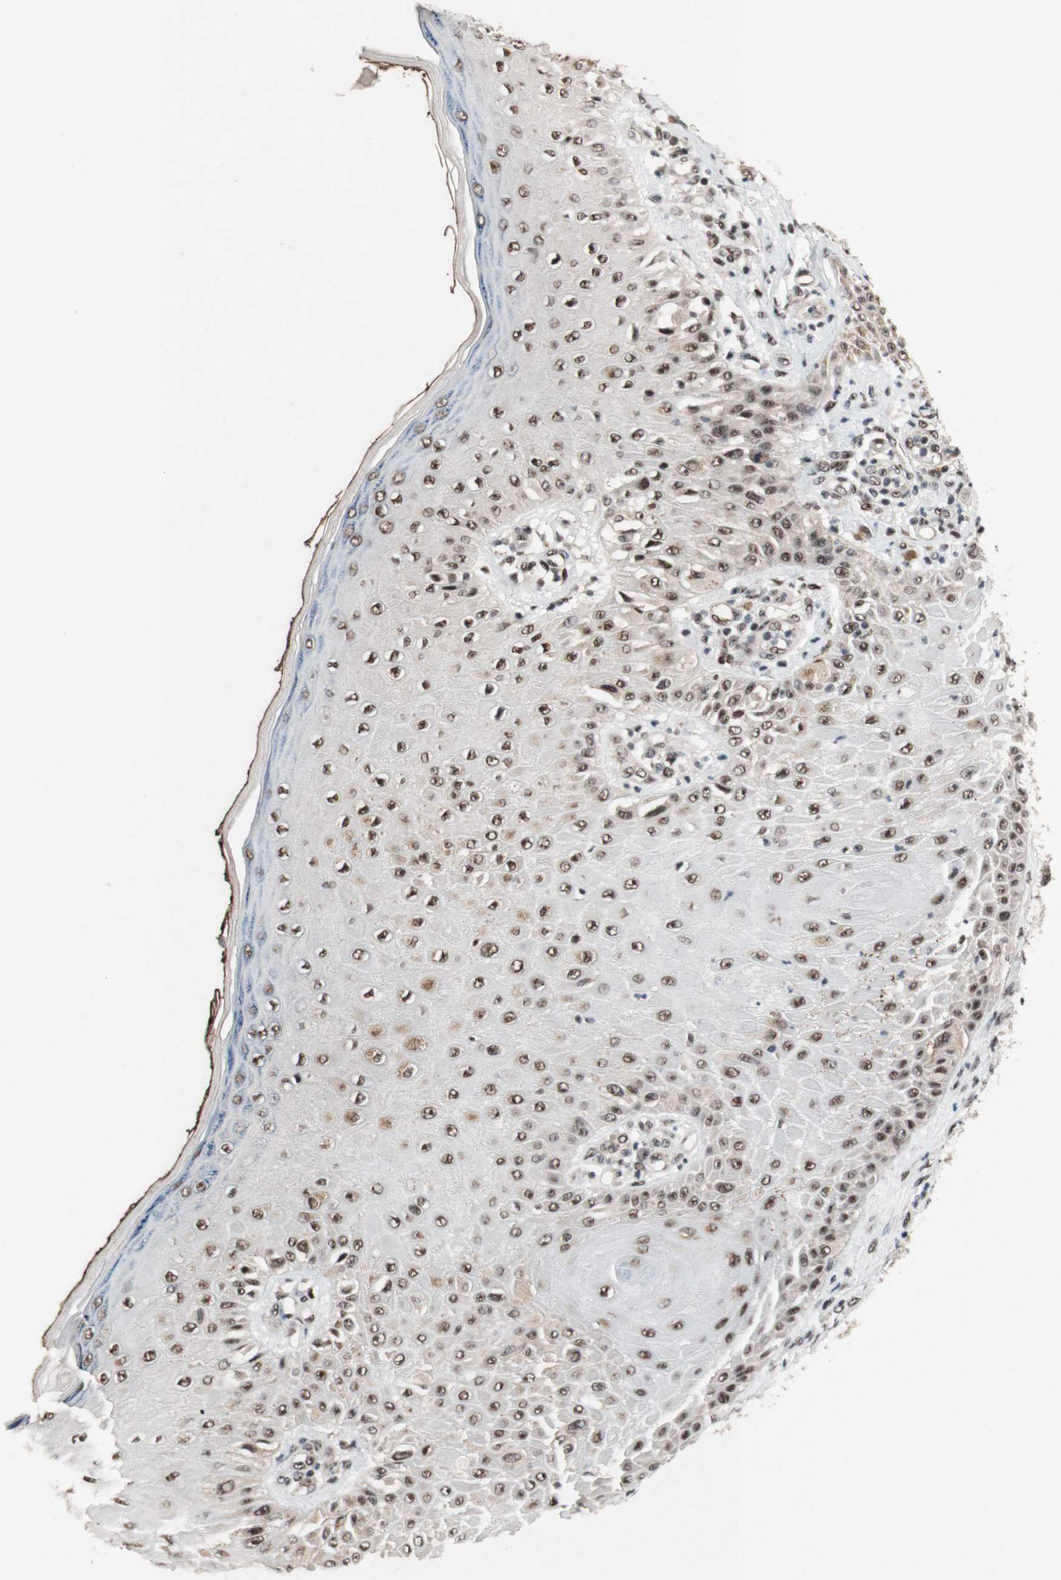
{"staining": {"intensity": "moderate", "quantity": ">75%", "location": "nuclear"}, "tissue": "melanoma", "cell_type": "Tumor cells", "image_type": "cancer", "snomed": [{"axis": "morphology", "description": "Malignant melanoma, NOS"}, {"axis": "topography", "description": "Skin"}], "caption": "A histopathology image of melanoma stained for a protein reveals moderate nuclear brown staining in tumor cells.", "gene": "TLE1", "patient": {"sex": "female", "age": 81}}